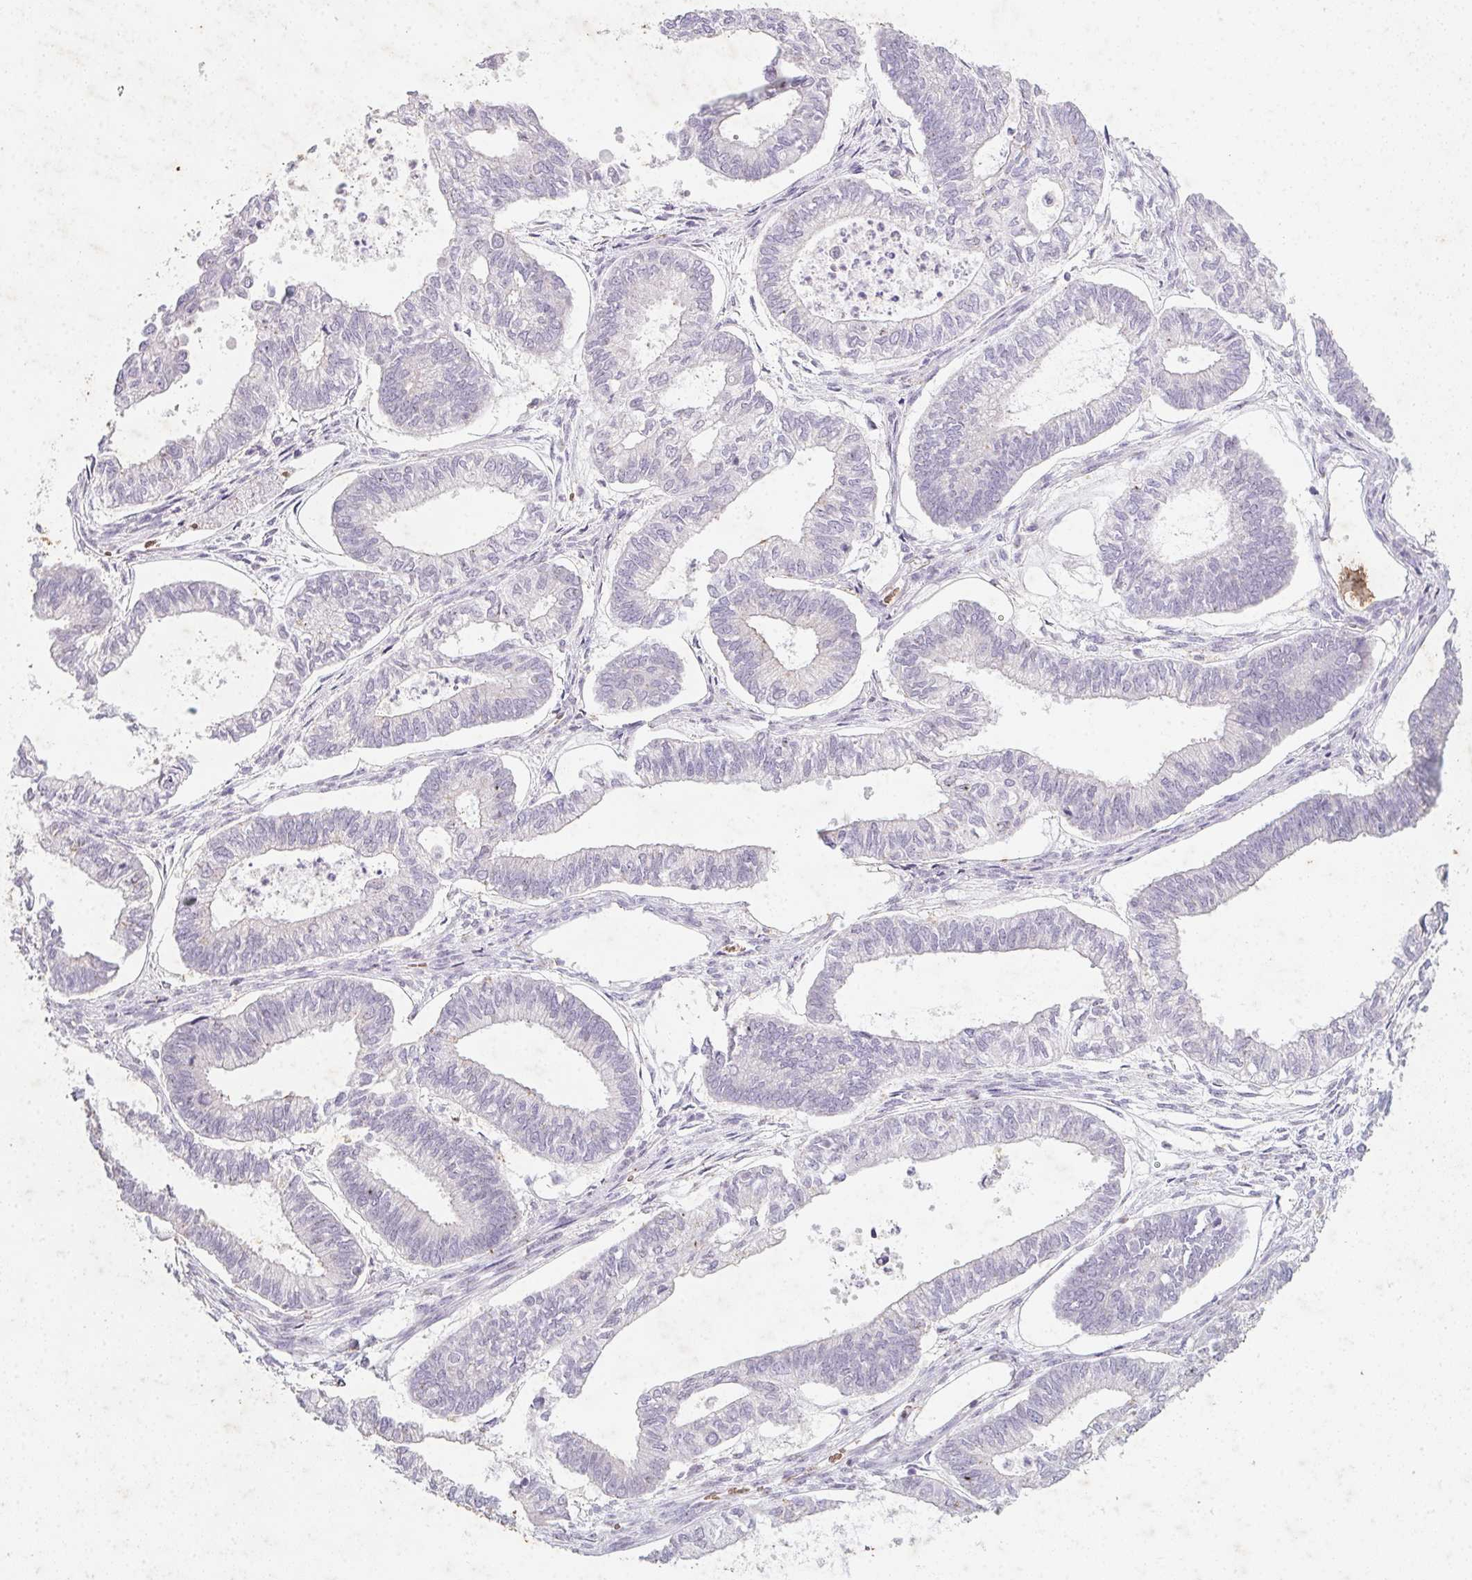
{"staining": {"intensity": "negative", "quantity": "none", "location": "none"}, "tissue": "ovarian cancer", "cell_type": "Tumor cells", "image_type": "cancer", "snomed": [{"axis": "morphology", "description": "Carcinoma, endometroid"}, {"axis": "topography", "description": "Ovary"}], "caption": "Immunohistochemical staining of ovarian cancer (endometroid carcinoma) shows no significant staining in tumor cells.", "gene": "DCD", "patient": {"sex": "female", "age": 64}}